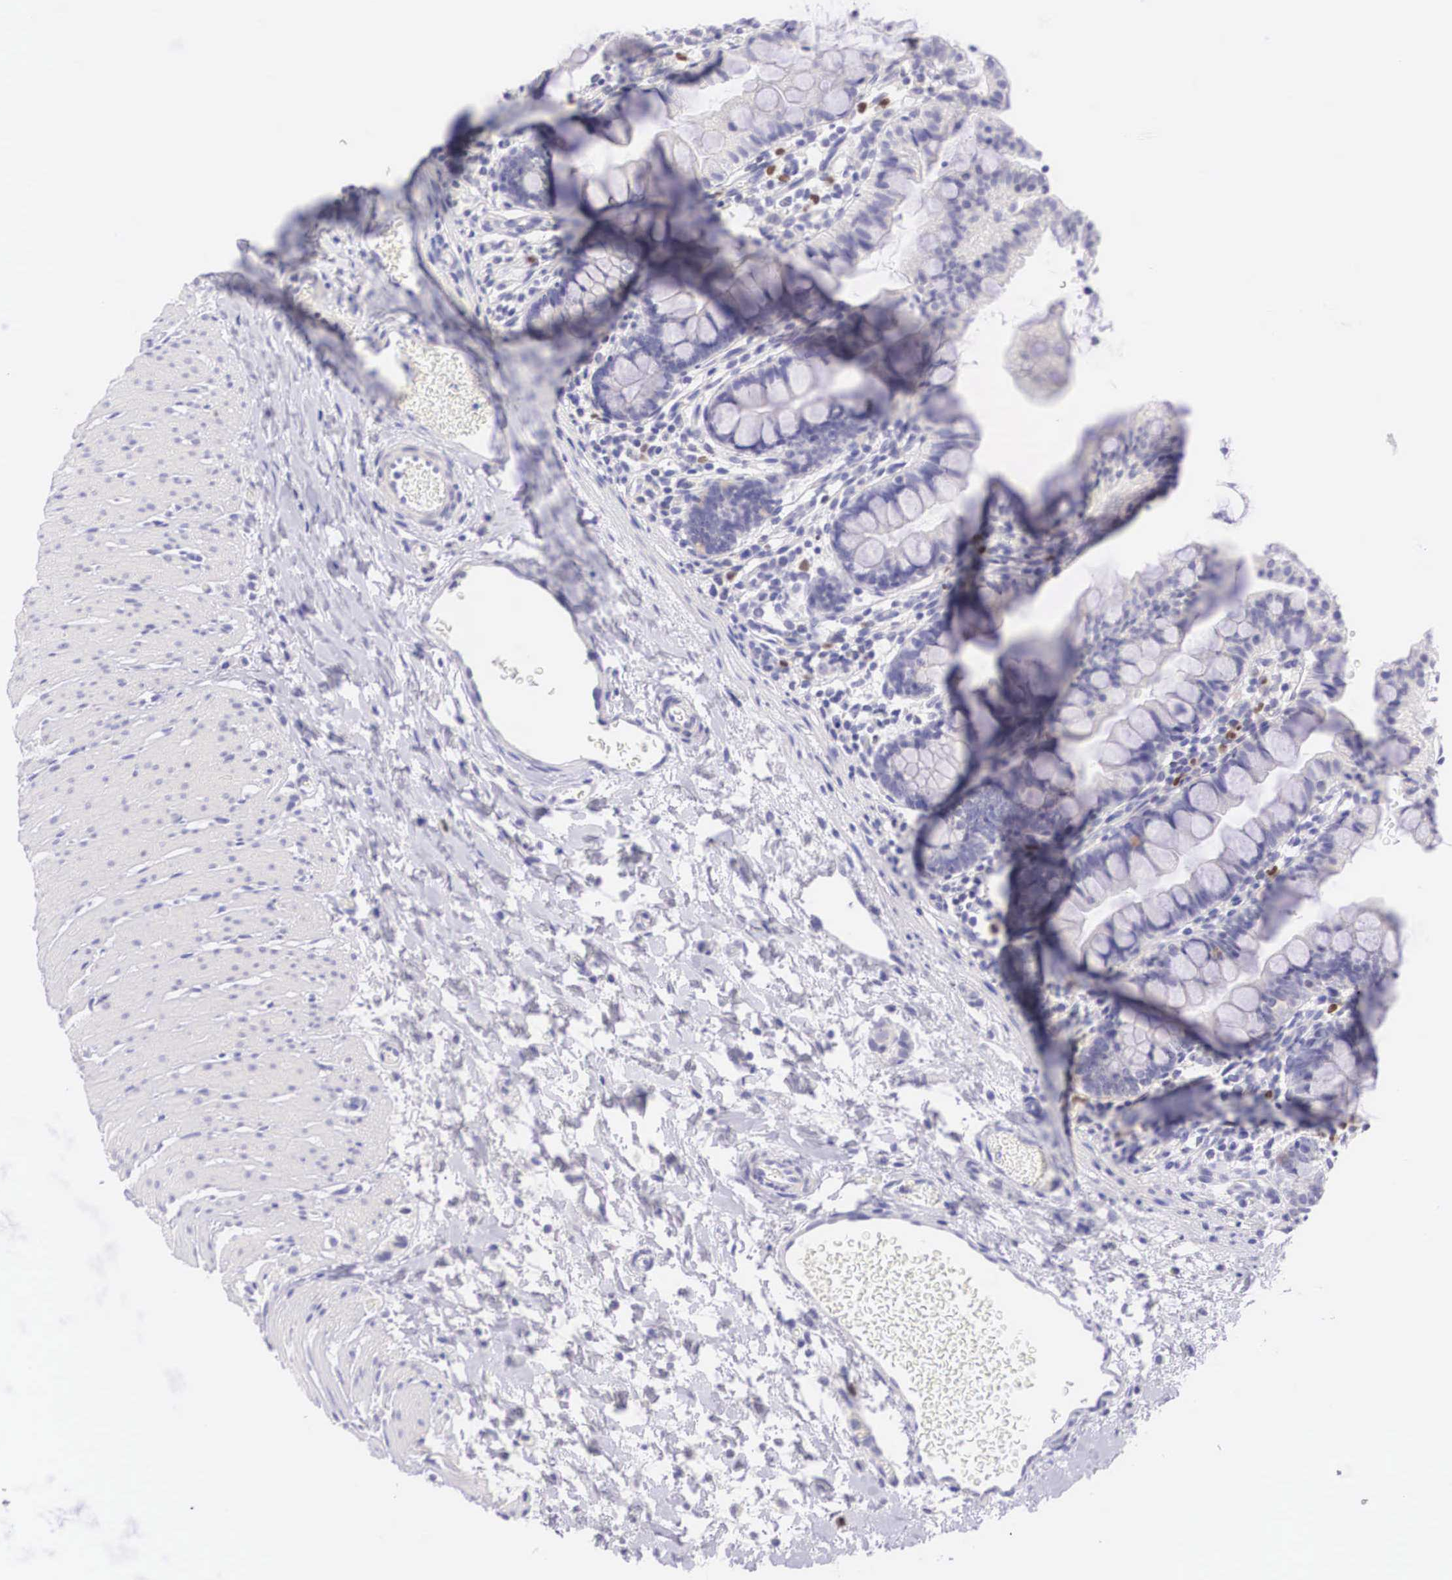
{"staining": {"intensity": "negative", "quantity": "none", "location": "none"}, "tissue": "small intestine", "cell_type": "Glandular cells", "image_type": "normal", "snomed": [{"axis": "morphology", "description": "Normal tissue, NOS"}, {"axis": "topography", "description": "Small intestine"}], "caption": "The IHC micrograph has no significant positivity in glandular cells of small intestine. (IHC, brightfield microscopy, high magnification).", "gene": "BCL6", "patient": {"sex": "male", "age": 1}}